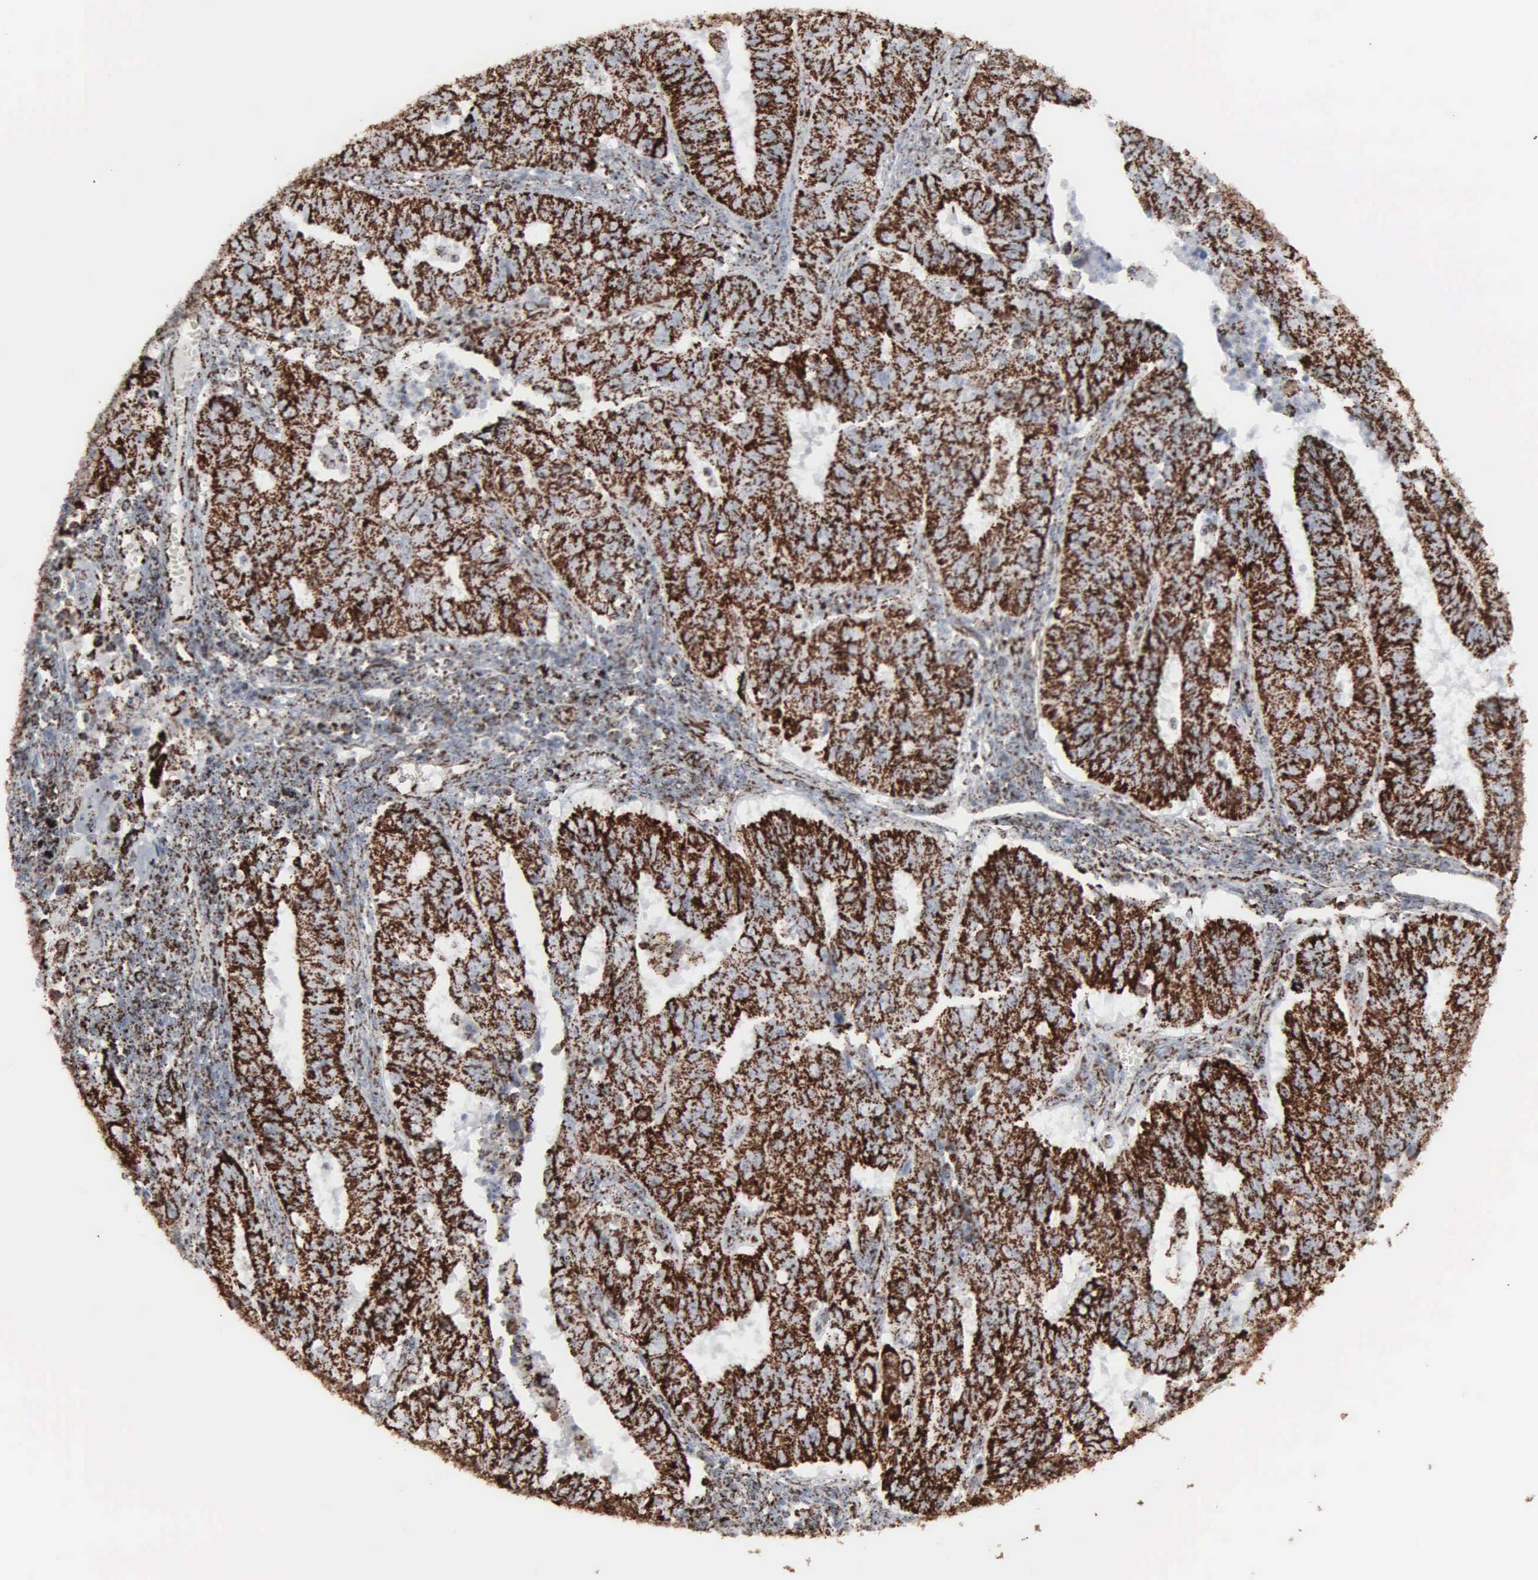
{"staining": {"intensity": "strong", "quantity": ">75%", "location": "cytoplasmic/membranous"}, "tissue": "endometrial cancer", "cell_type": "Tumor cells", "image_type": "cancer", "snomed": [{"axis": "morphology", "description": "Adenocarcinoma, NOS"}, {"axis": "topography", "description": "Endometrium"}], "caption": "High-magnification brightfield microscopy of endometrial cancer (adenocarcinoma) stained with DAB (3,3'-diaminobenzidine) (brown) and counterstained with hematoxylin (blue). tumor cells exhibit strong cytoplasmic/membranous expression is appreciated in about>75% of cells.", "gene": "HSPA9", "patient": {"sex": "female", "age": 42}}